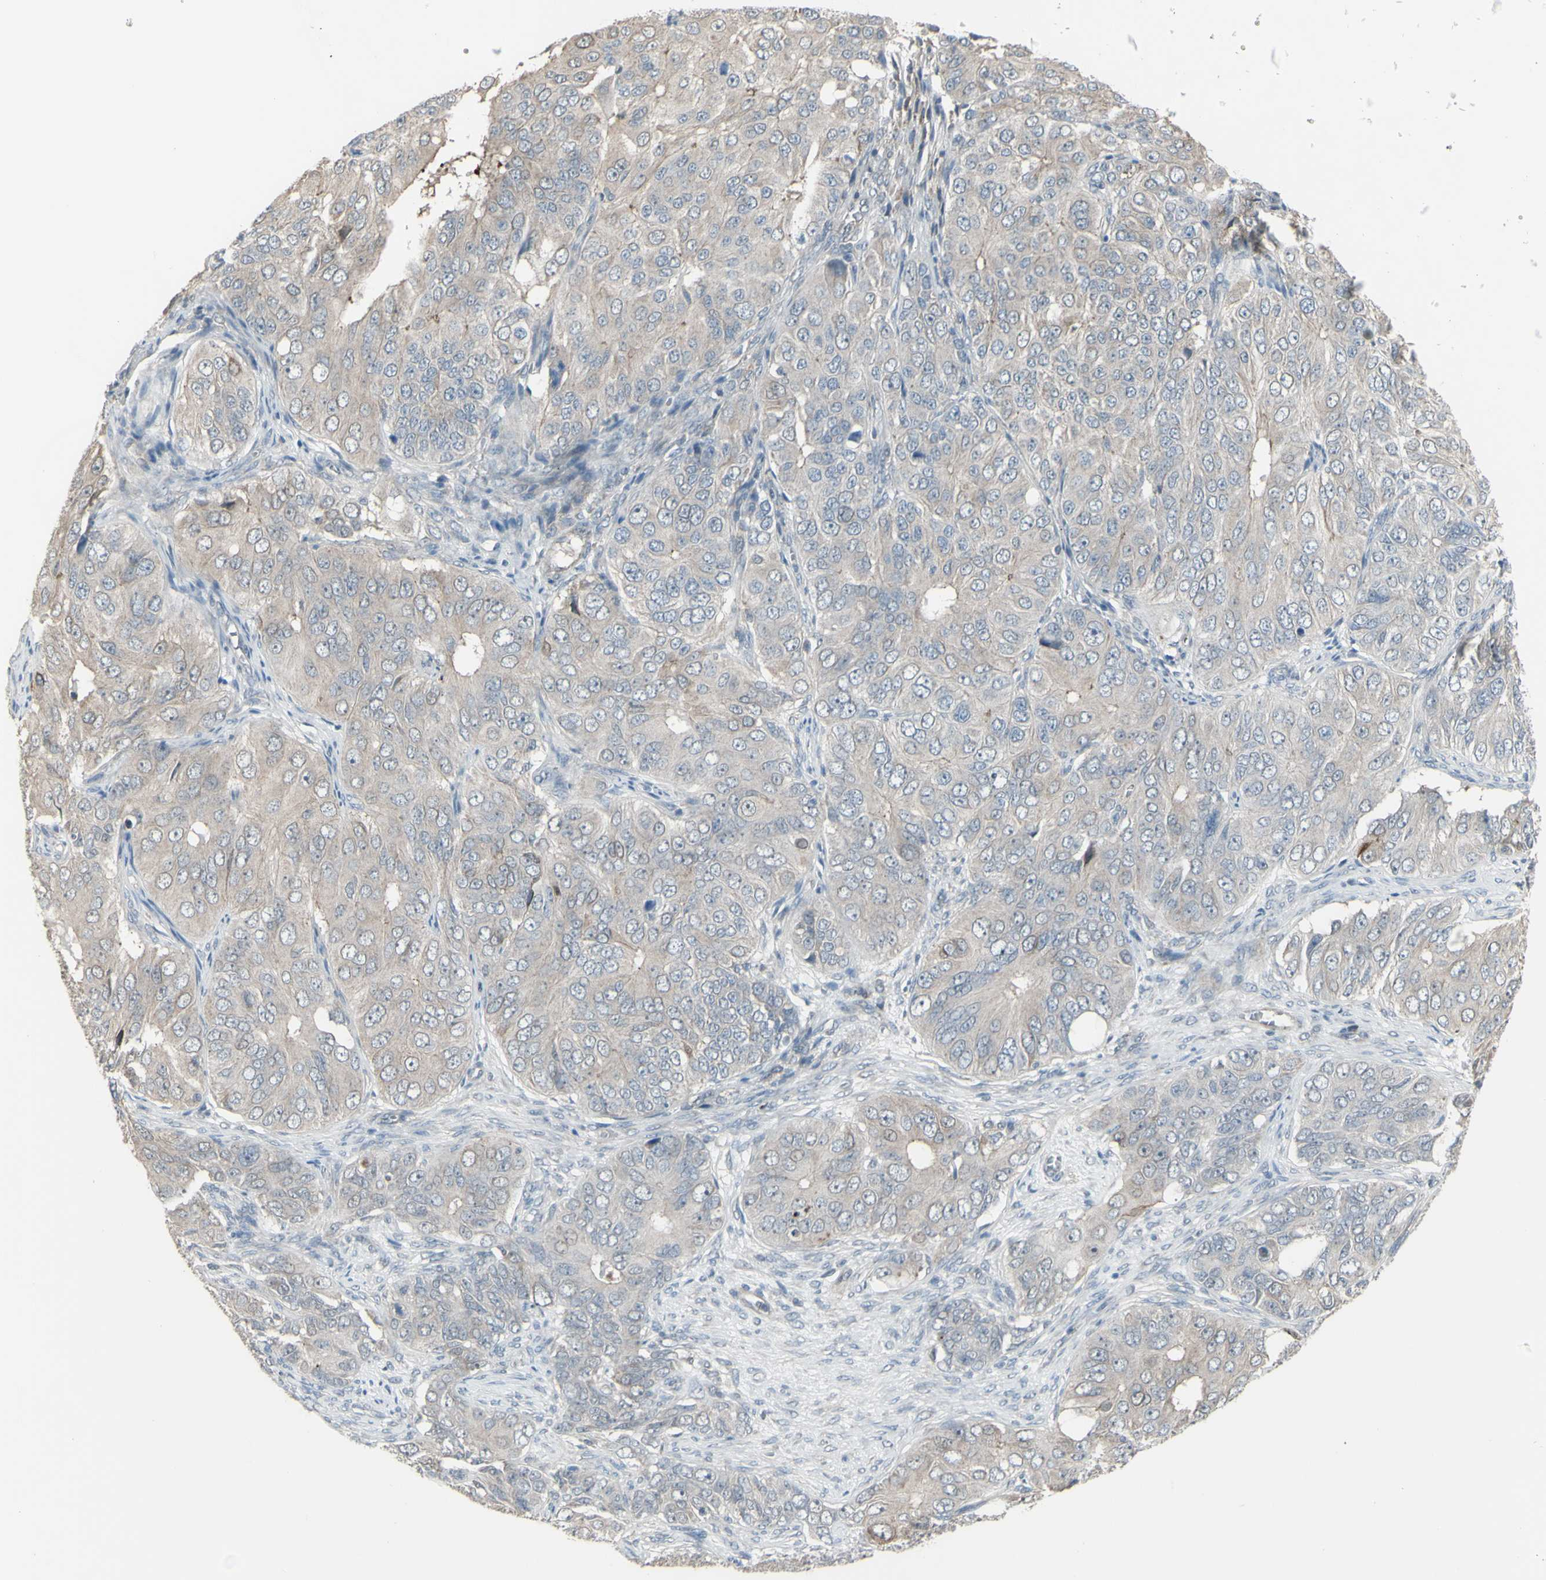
{"staining": {"intensity": "weak", "quantity": ">75%", "location": "cytoplasmic/membranous"}, "tissue": "ovarian cancer", "cell_type": "Tumor cells", "image_type": "cancer", "snomed": [{"axis": "morphology", "description": "Carcinoma, endometroid"}, {"axis": "topography", "description": "Ovary"}], "caption": "DAB (3,3'-diaminobenzidine) immunohistochemical staining of human ovarian cancer (endometroid carcinoma) shows weak cytoplasmic/membranous protein staining in approximately >75% of tumor cells.", "gene": "GRAMD1B", "patient": {"sex": "female", "age": 51}}